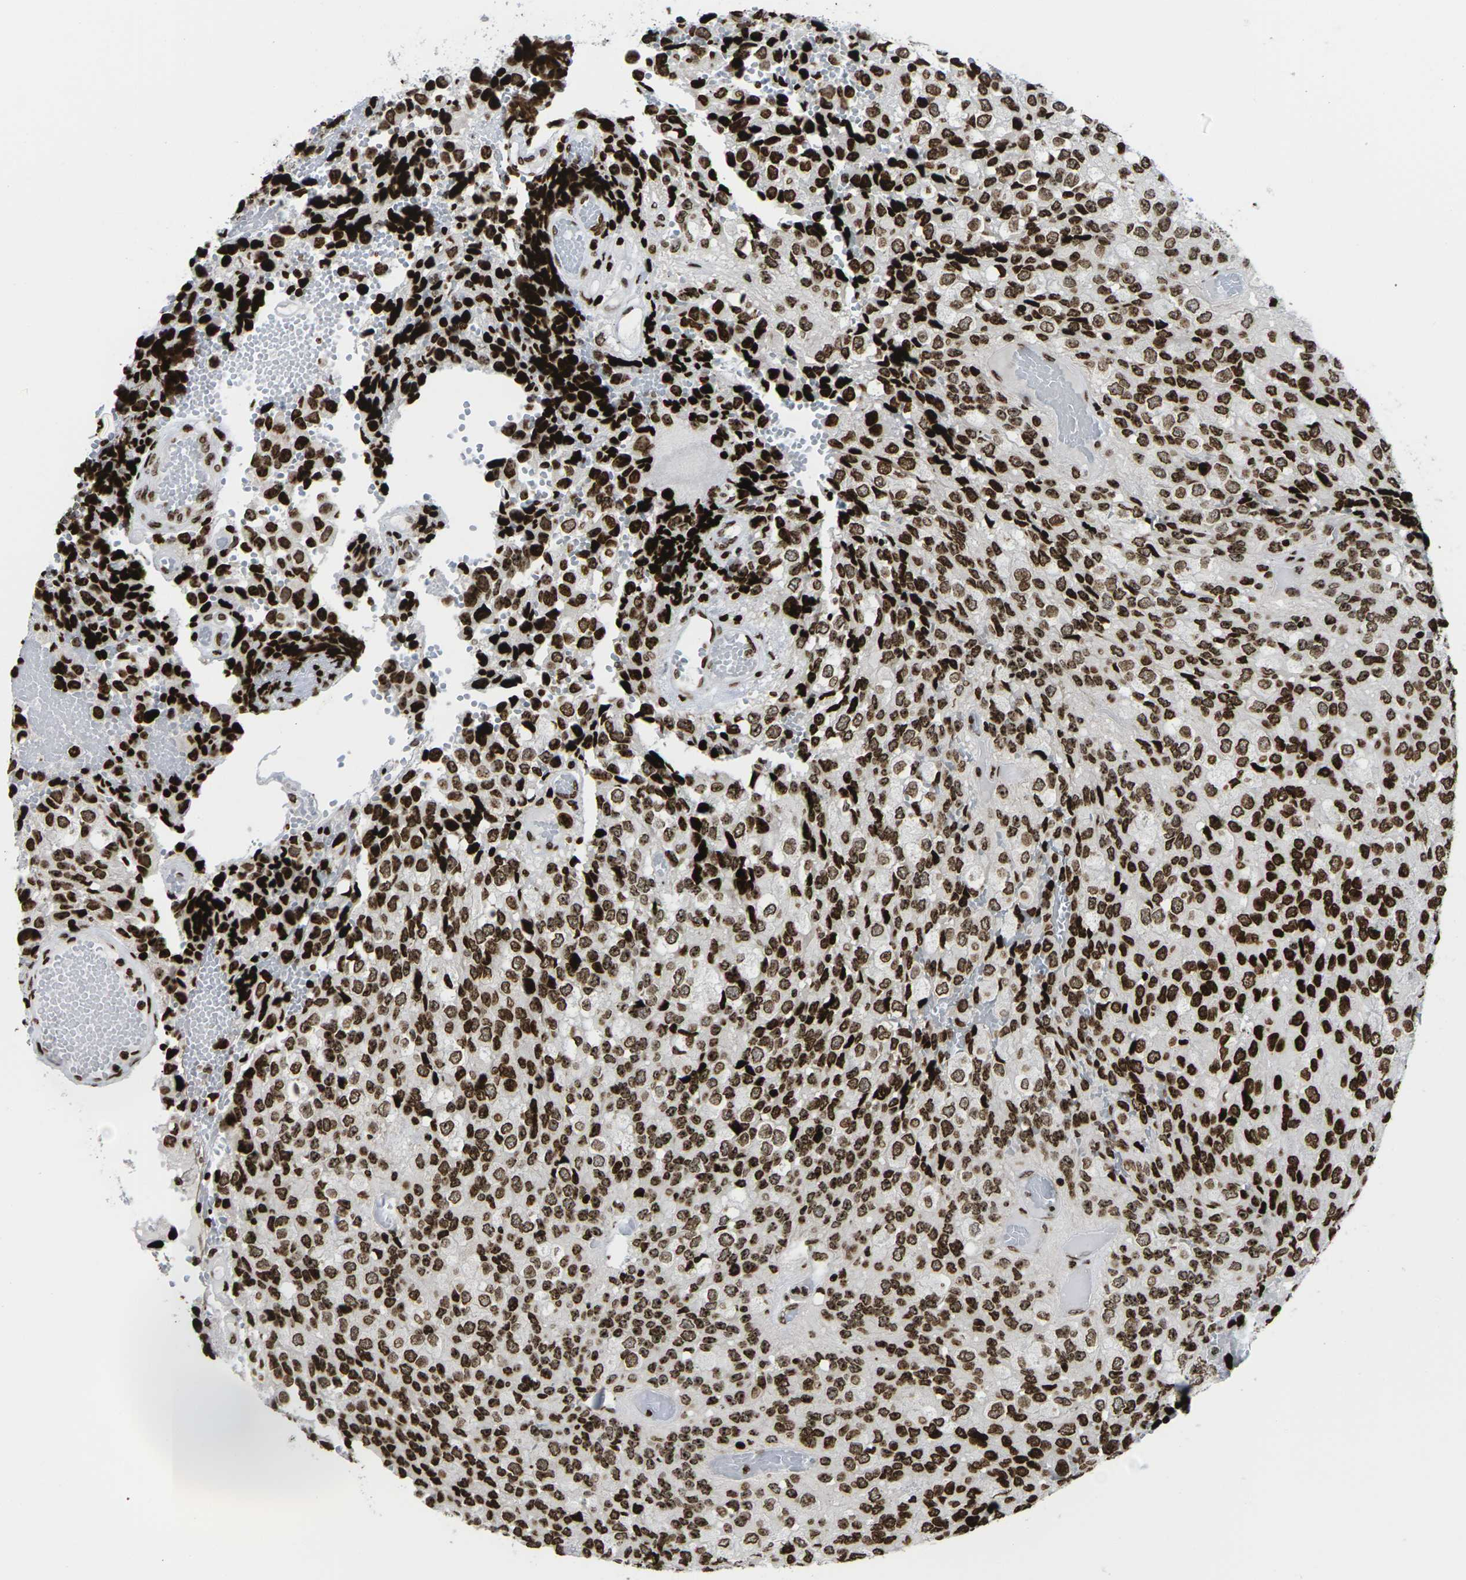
{"staining": {"intensity": "strong", "quantity": ">75%", "location": "nuclear"}, "tissue": "glioma", "cell_type": "Tumor cells", "image_type": "cancer", "snomed": [{"axis": "morphology", "description": "Glioma, malignant, High grade"}, {"axis": "topography", "description": "Brain"}], "caption": "A high-resolution photomicrograph shows immunohistochemistry (IHC) staining of glioma, which demonstrates strong nuclear positivity in about >75% of tumor cells.", "gene": "H1-4", "patient": {"sex": "male", "age": 32}}